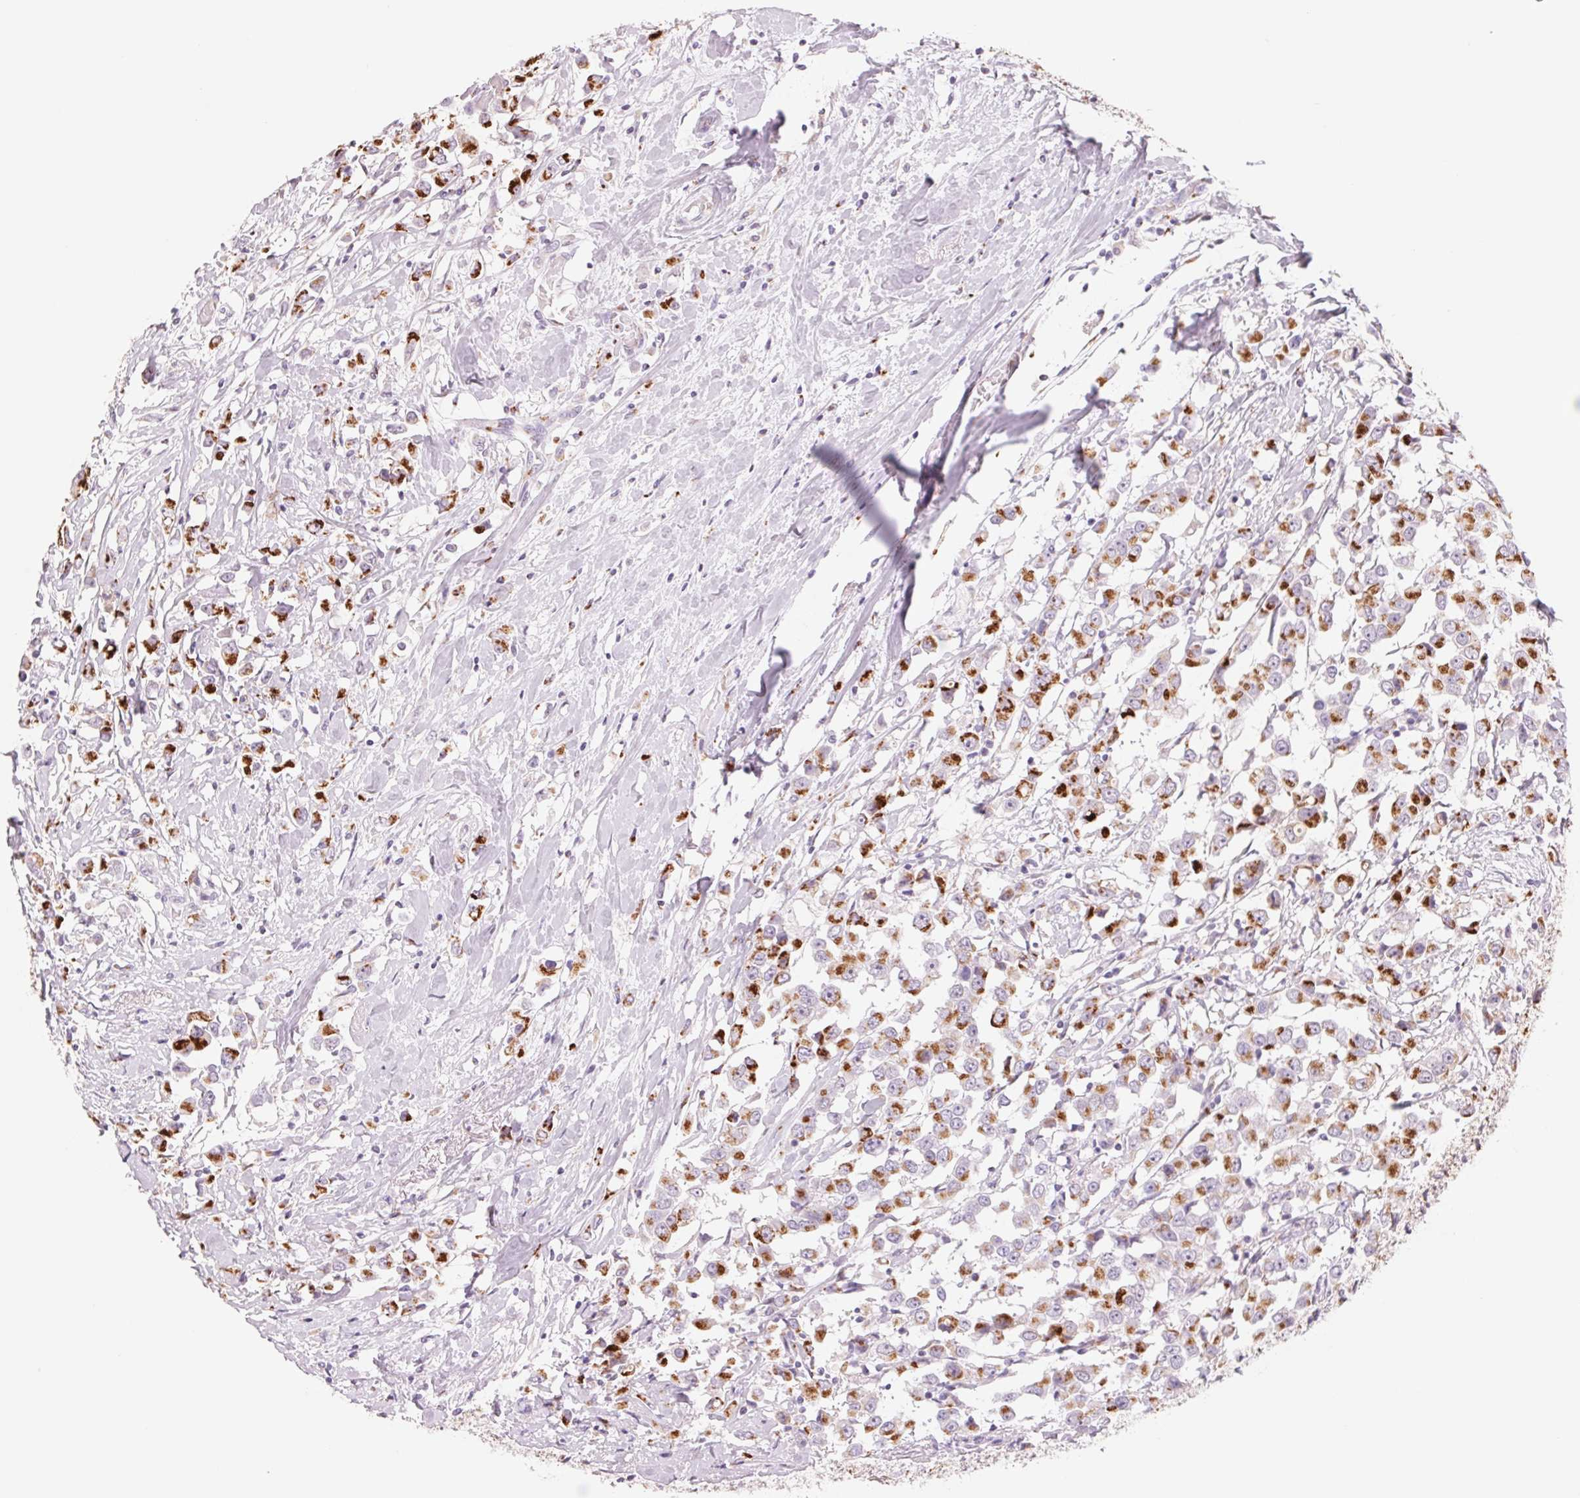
{"staining": {"intensity": "strong", "quantity": ">75%", "location": "cytoplasmic/membranous"}, "tissue": "breast cancer", "cell_type": "Tumor cells", "image_type": "cancer", "snomed": [{"axis": "morphology", "description": "Duct carcinoma"}, {"axis": "topography", "description": "Breast"}], "caption": "Immunohistochemistry (IHC) photomicrograph of neoplastic tissue: intraductal carcinoma (breast) stained using immunohistochemistry demonstrates high levels of strong protein expression localized specifically in the cytoplasmic/membranous of tumor cells, appearing as a cytoplasmic/membranous brown color.", "gene": "GALNT7", "patient": {"sex": "female", "age": 61}}